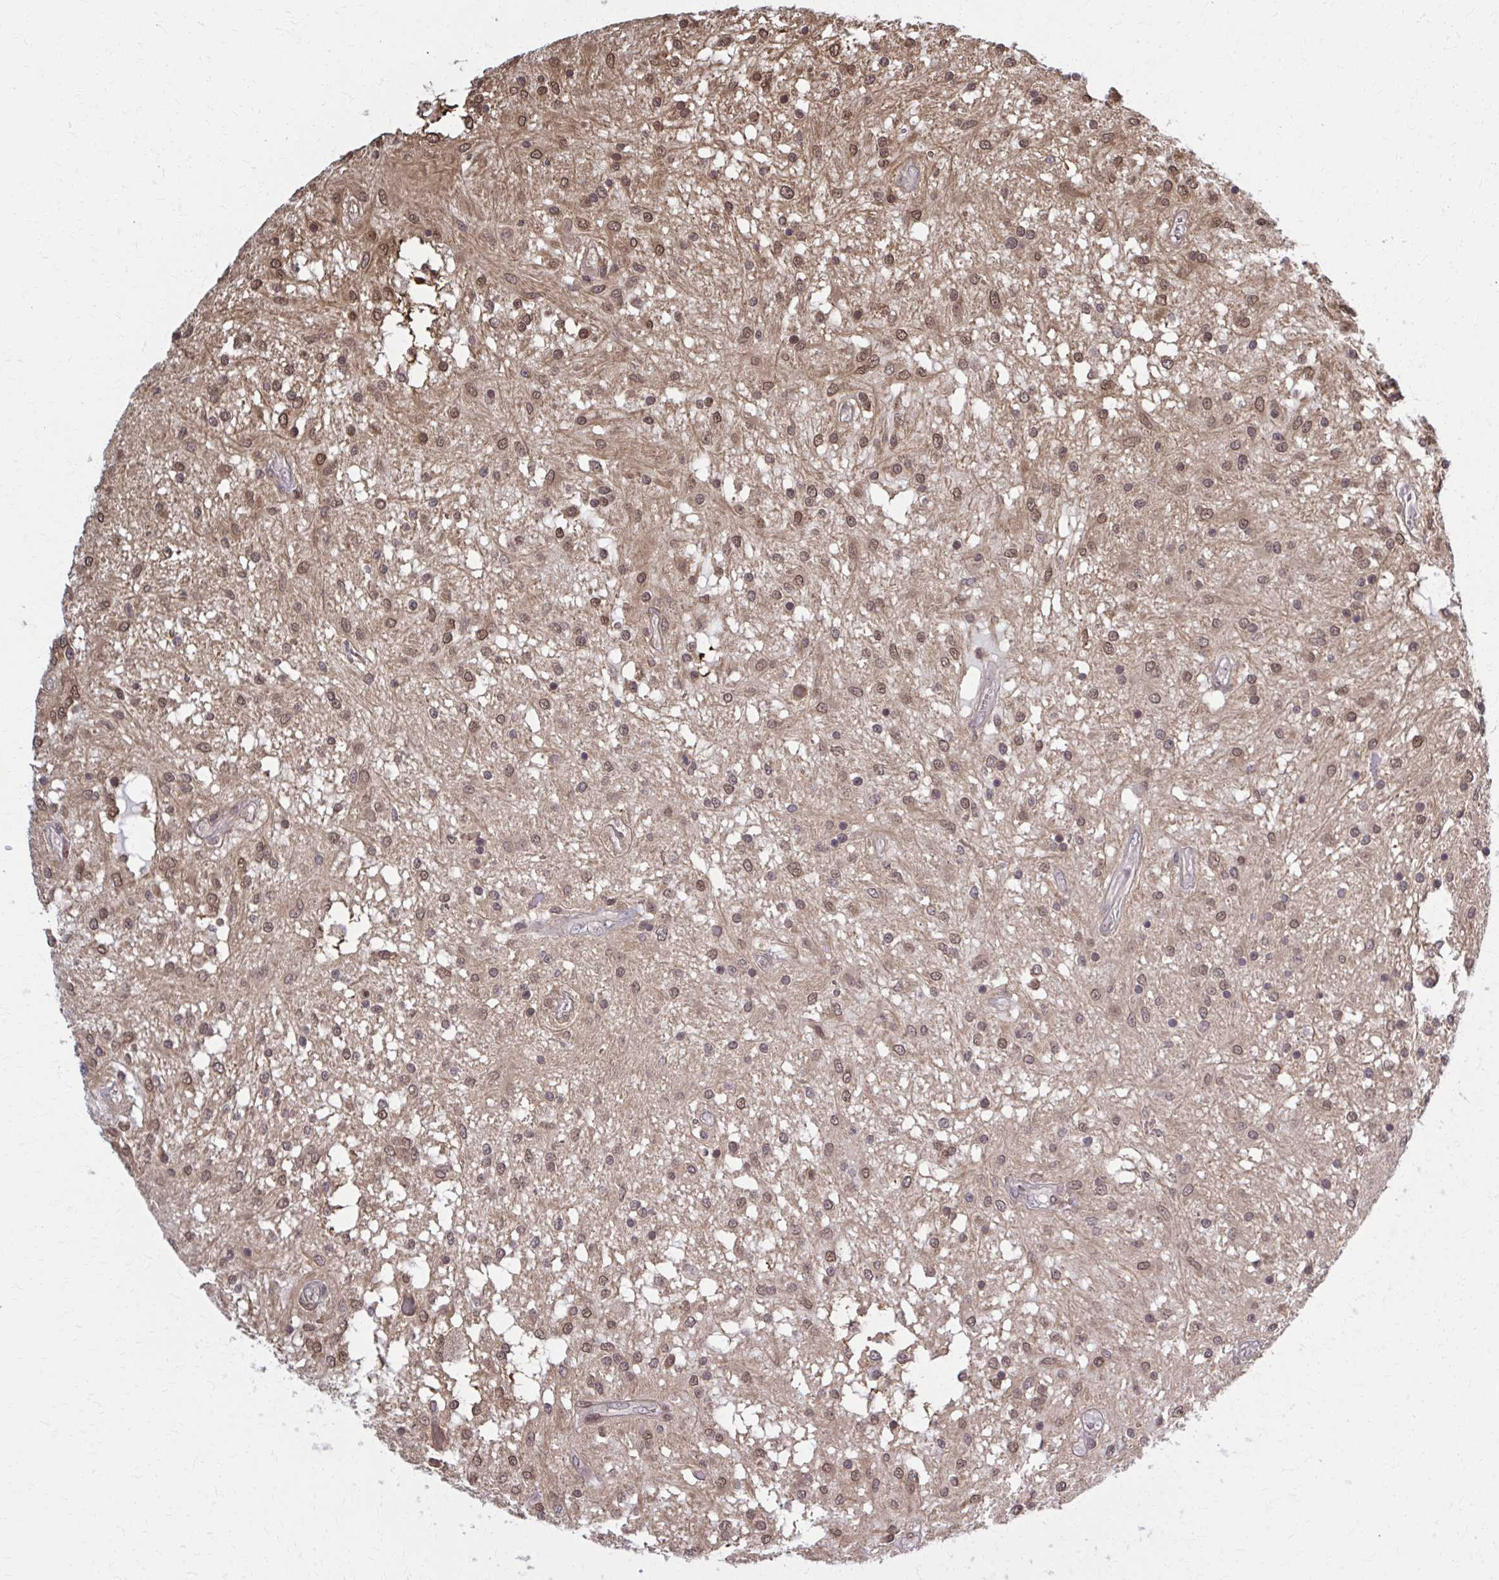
{"staining": {"intensity": "moderate", "quantity": ">75%", "location": "nuclear"}, "tissue": "glioma", "cell_type": "Tumor cells", "image_type": "cancer", "snomed": [{"axis": "morphology", "description": "Glioma, malignant, Low grade"}, {"axis": "topography", "description": "Cerebellum"}], "caption": "An image of human malignant glioma (low-grade) stained for a protein shows moderate nuclear brown staining in tumor cells. The protein of interest is shown in brown color, while the nuclei are stained blue.", "gene": "MDH1", "patient": {"sex": "female", "age": 14}}